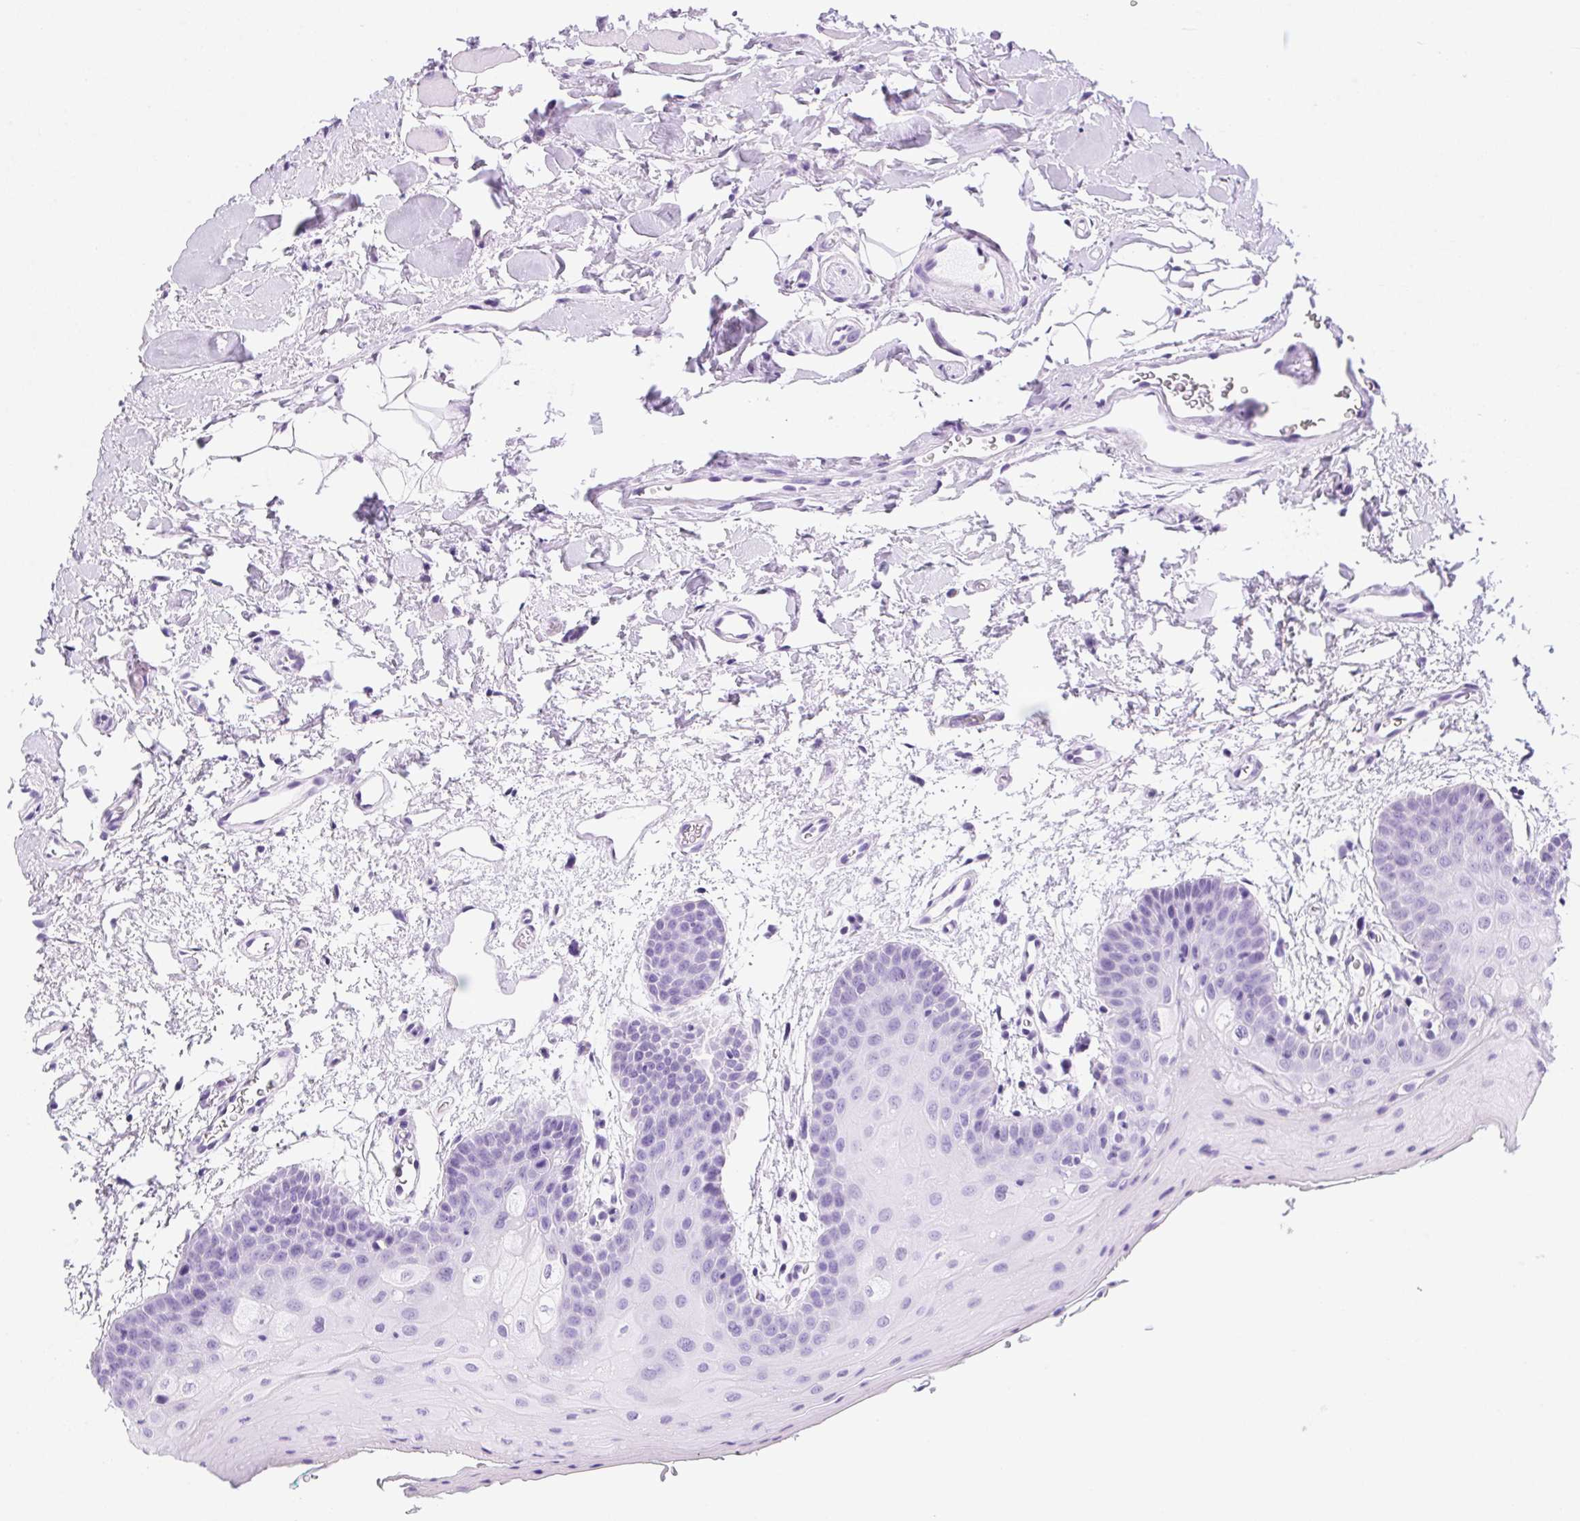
{"staining": {"intensity": "negative", "quantity": "none", "location": "none"}, "tissue": "oral mucosa", "cell_type": "Squamous epithelial cells", "image_type": "normal", "snomed": [{"axis": "morphology", "description": "Normal tissue, NOS"}, {"axis": "morphology", "description": "Squamous cell carcinoma, NOS"}, {"axis": "topography", "description": "Oral tissue"}, {"axis": "topography", "description": "Head-Neck"}], "caption": "A high-resolution histopathology image shows IHC staining of benign oral mucosa, which exhibits no significant positivity in squamous epithelial cells. (IHC, brightfield microscopy, high magnification).", "gene": "SPACA5B", "patient": {"sex": "female", "age": 50}}